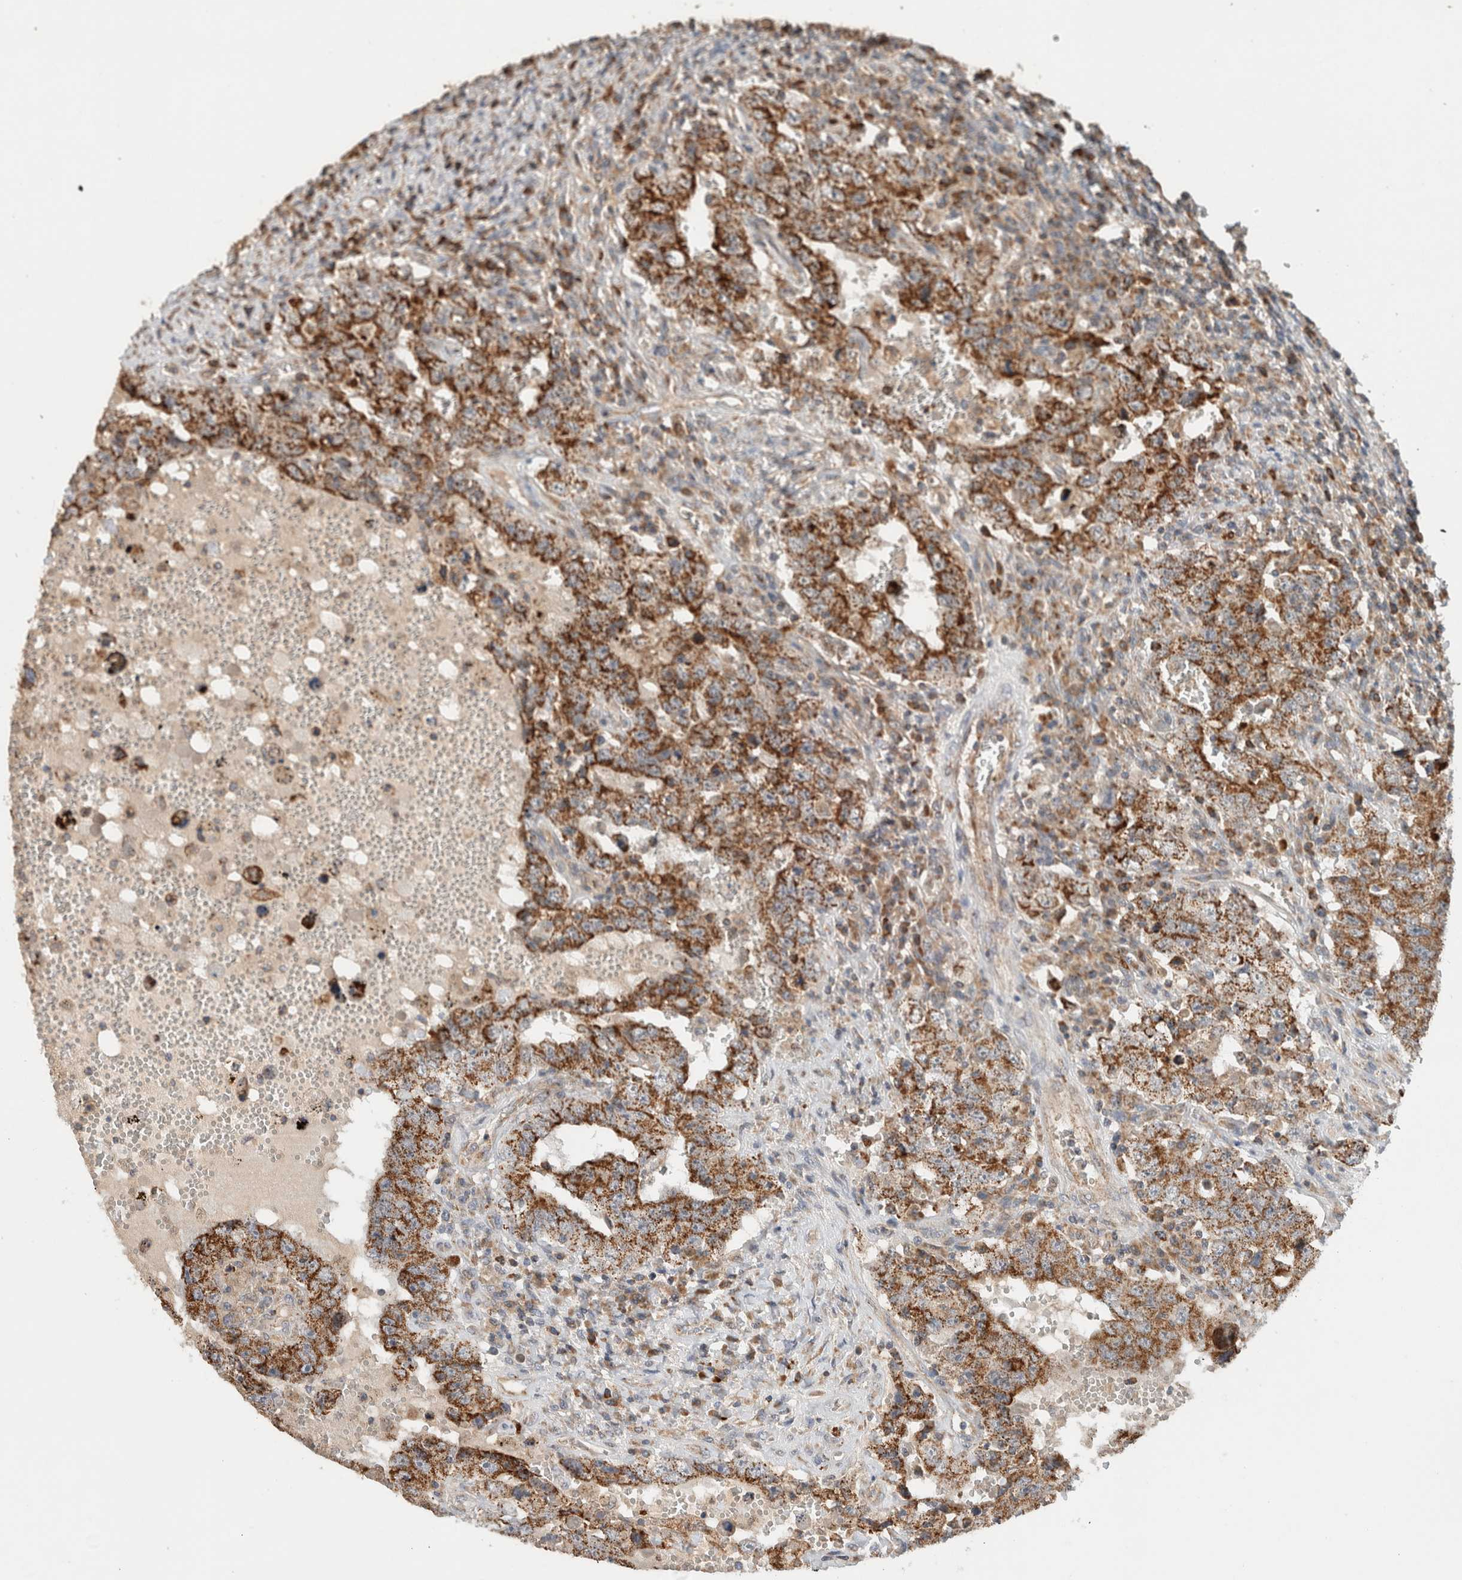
{"staining": {"intensity": "strong", "quantity": "25%-75%", "location": "cytoplasmic/membranous"}, "tissue": "testis cancer", "cell_type": "Tumor cells", "image_type": "cancer", "snomed": [{"axis": "morphology", "description": "Carcinoma, Embryonal, NOS"}, {"axis": "topography", "description": "Testis"}], "caption": "Testis embryonal carcinoma stained with DAB (3,3'-diaminobenzidine) immunohistochemistry shows high levels of strong cytoplasmic/membranous positivity in approximately 25%-75% of tumor cells.", "gene": "AMPD1", "patient": {"sex": "male", "age": 26}}